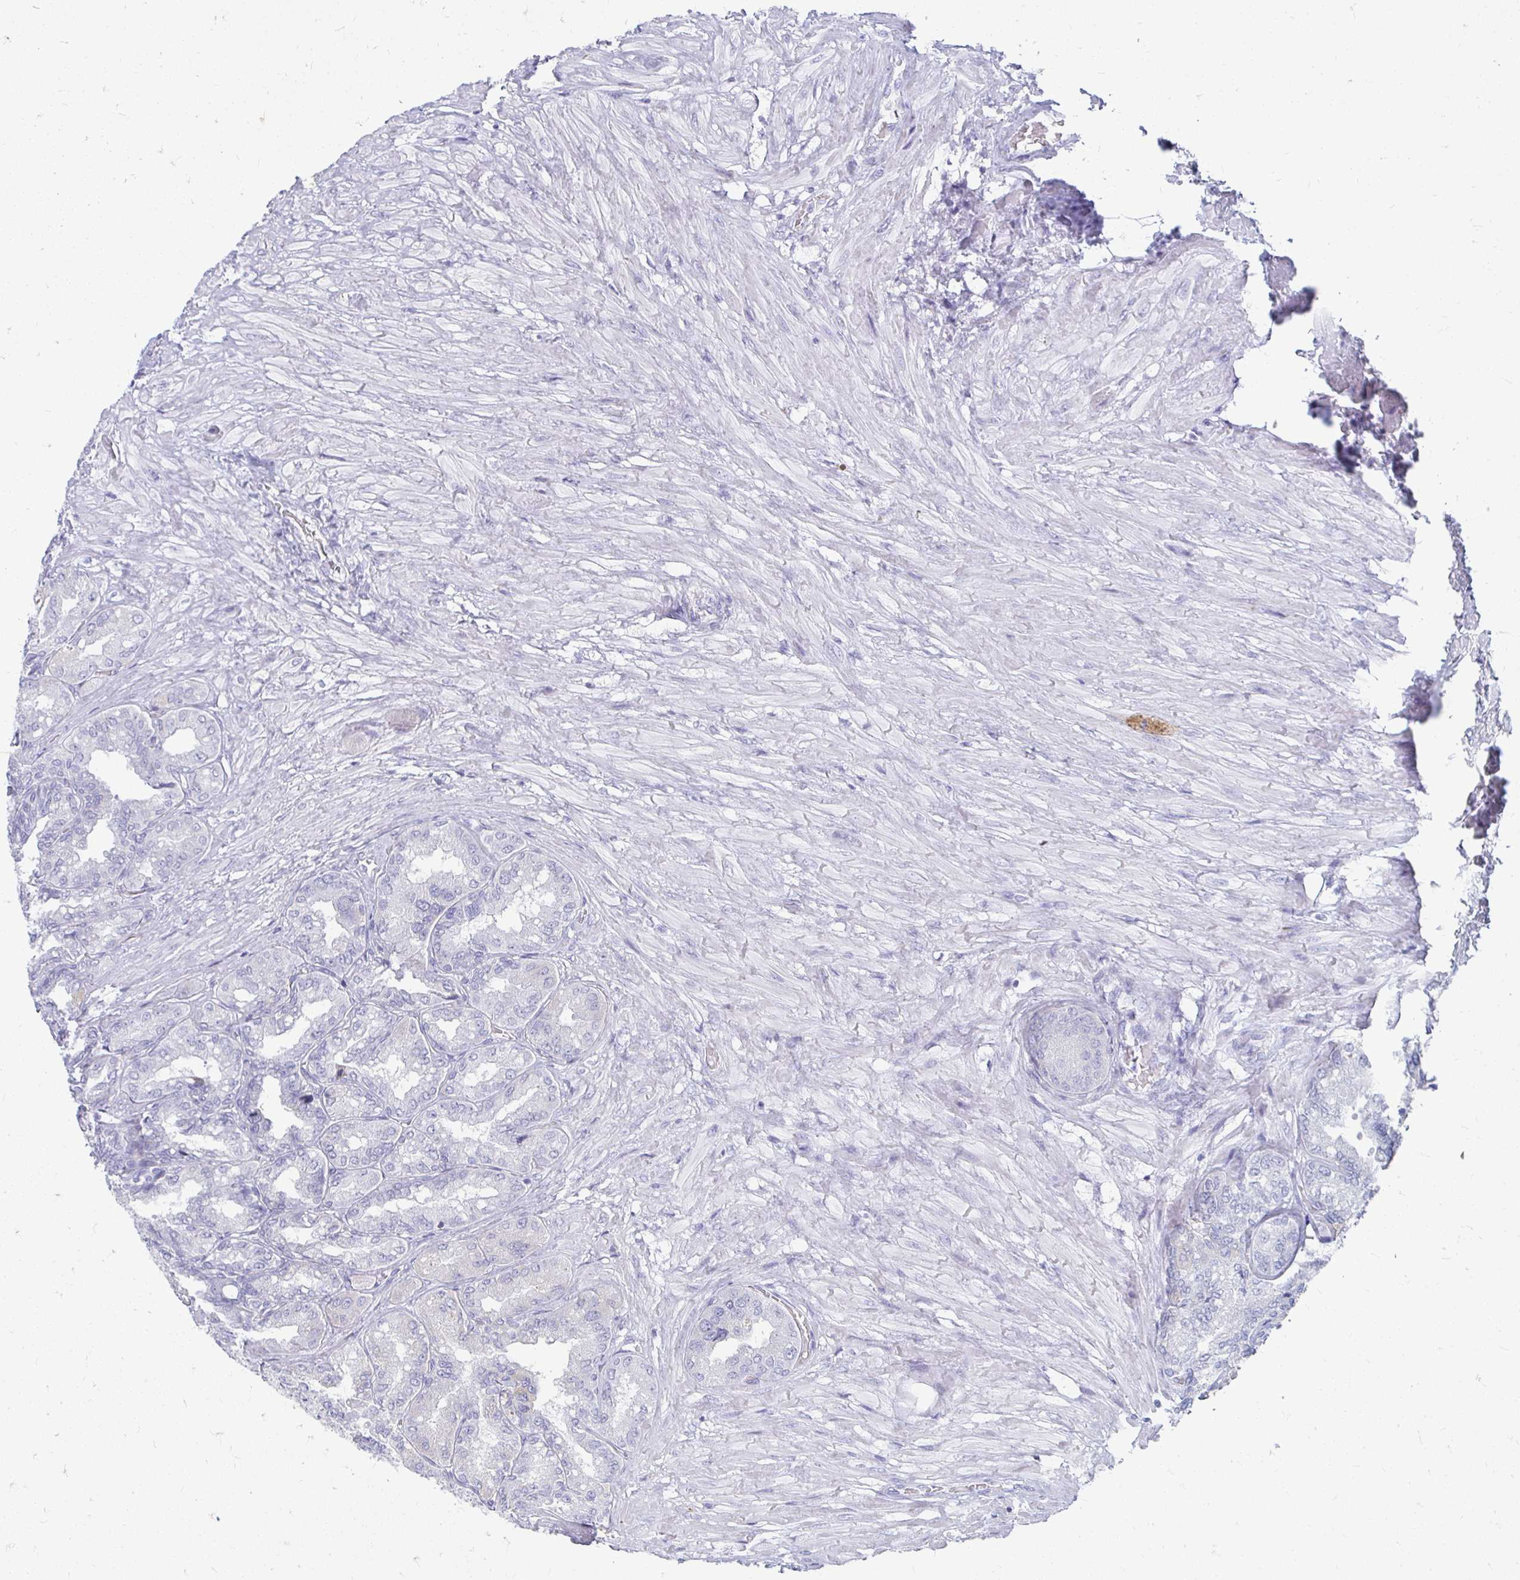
{"staining": {"intensity": "negative", "quantity": "none", "location": "none"}, "tissue": "seminal vesicle", "cell_type": "Glandular cells", "image_type": "normal", "snomed": [{"axis": "morphology", "description": "Normal tissue, NOS"}, {"axis": "topography", "description": "Seminal veicle"}], "caption": "High magnification brightfield microscopy of benign seminal vesicle stained with DAB (3,3'-diaminobenzidine) (brown) and counterstained with hematoxylin (blue): glandular cells show no significant staining.", "gene": "PEG10", "patient": {"sex": "male", "age": 68}}